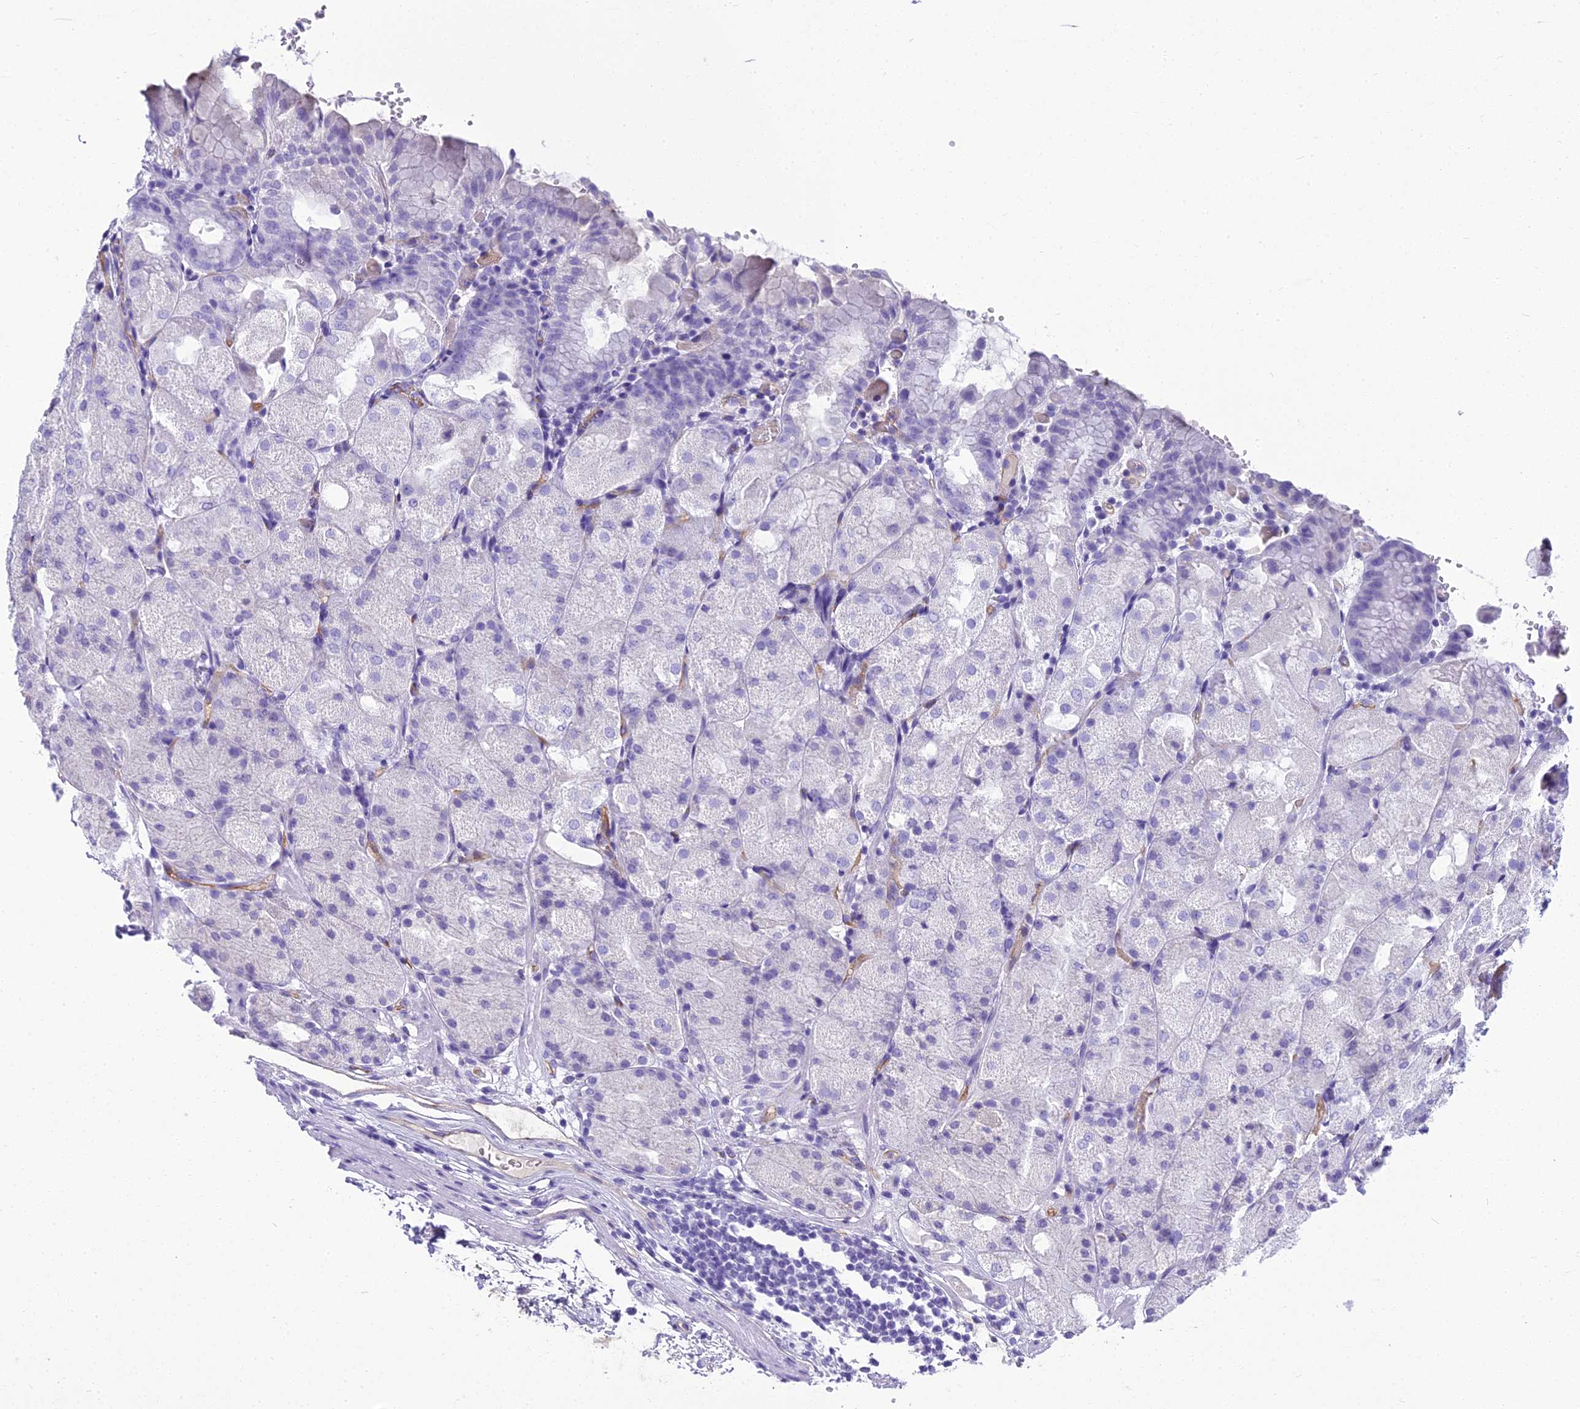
{"staining": {"intensity": "negative", "quantity": "none", "location": "none"}, "tissue": "stomach", "cell_type": "Glandular cells", "image_type": "normal", "snomed": [{"axis": "morphology", "description": "Normal tissue, NOS"}, {"axis": "topography", "description": "Stomach, upper"}, {"axis": "topography", "description": "Stomach, lower"}], "caption": "Immunohistochemistry (IHC) of normal human stomach exhibits no expression in glandular cells.", "gene": "NINJ1", "patient": {"sex": "male", "age": 62}}